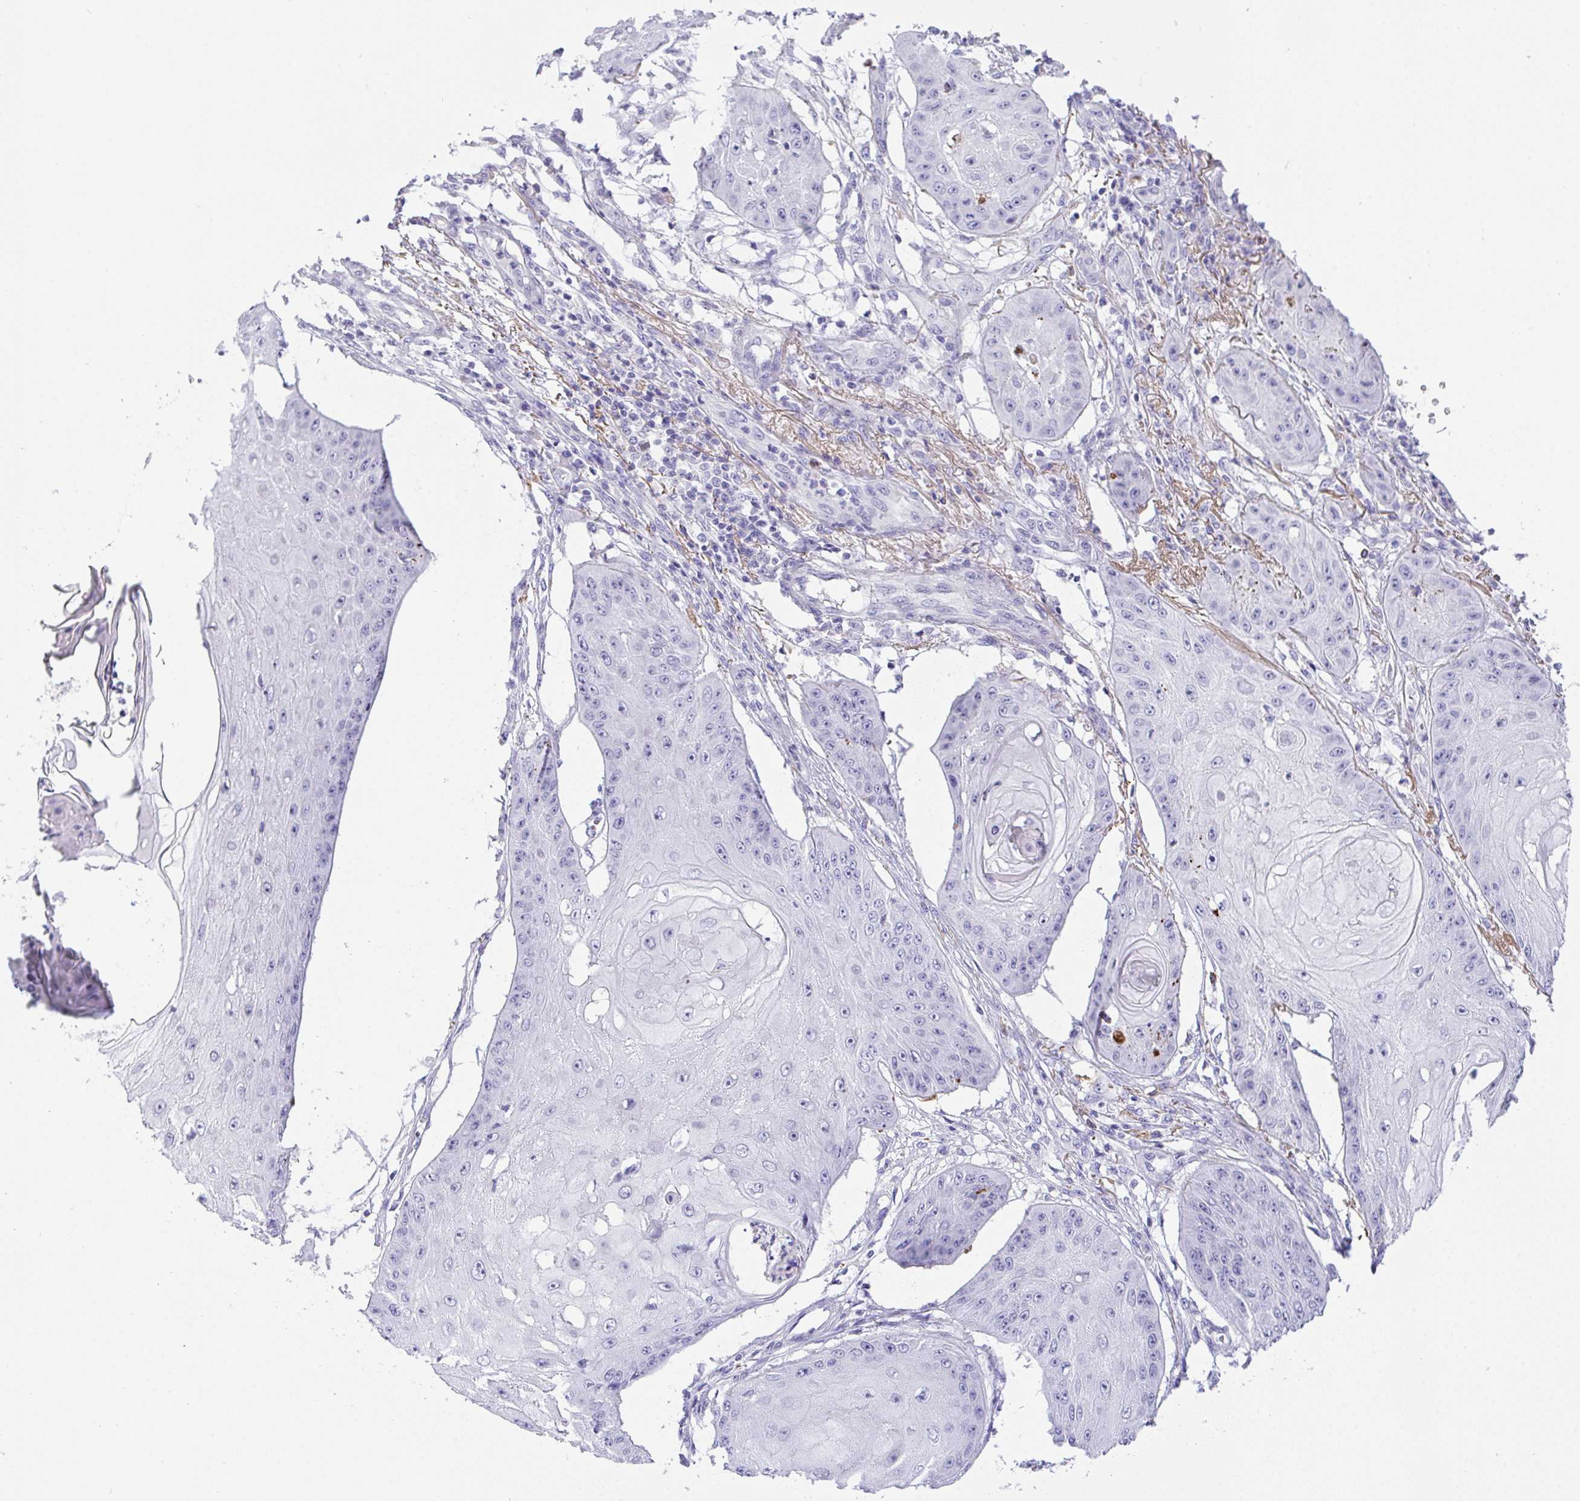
{"staining": {"intensity": "negative", "quantity": "none", "location": "none"}, "tissue": "skin cancer", "cell_type": "Tumor cells", "image_type": "cancer", "snomed": [{"axis": "morphology", "description": "Squamous cell carcinoma, NOS"}, {"axis": "topography", "description": "Skin"}], "caption": "Immunohistochemistry of skin squamous cell carcinoma displays no staining in tumor cells.", "gene": "KMT2E", "patient": {"sex": "male", "age": 70}}